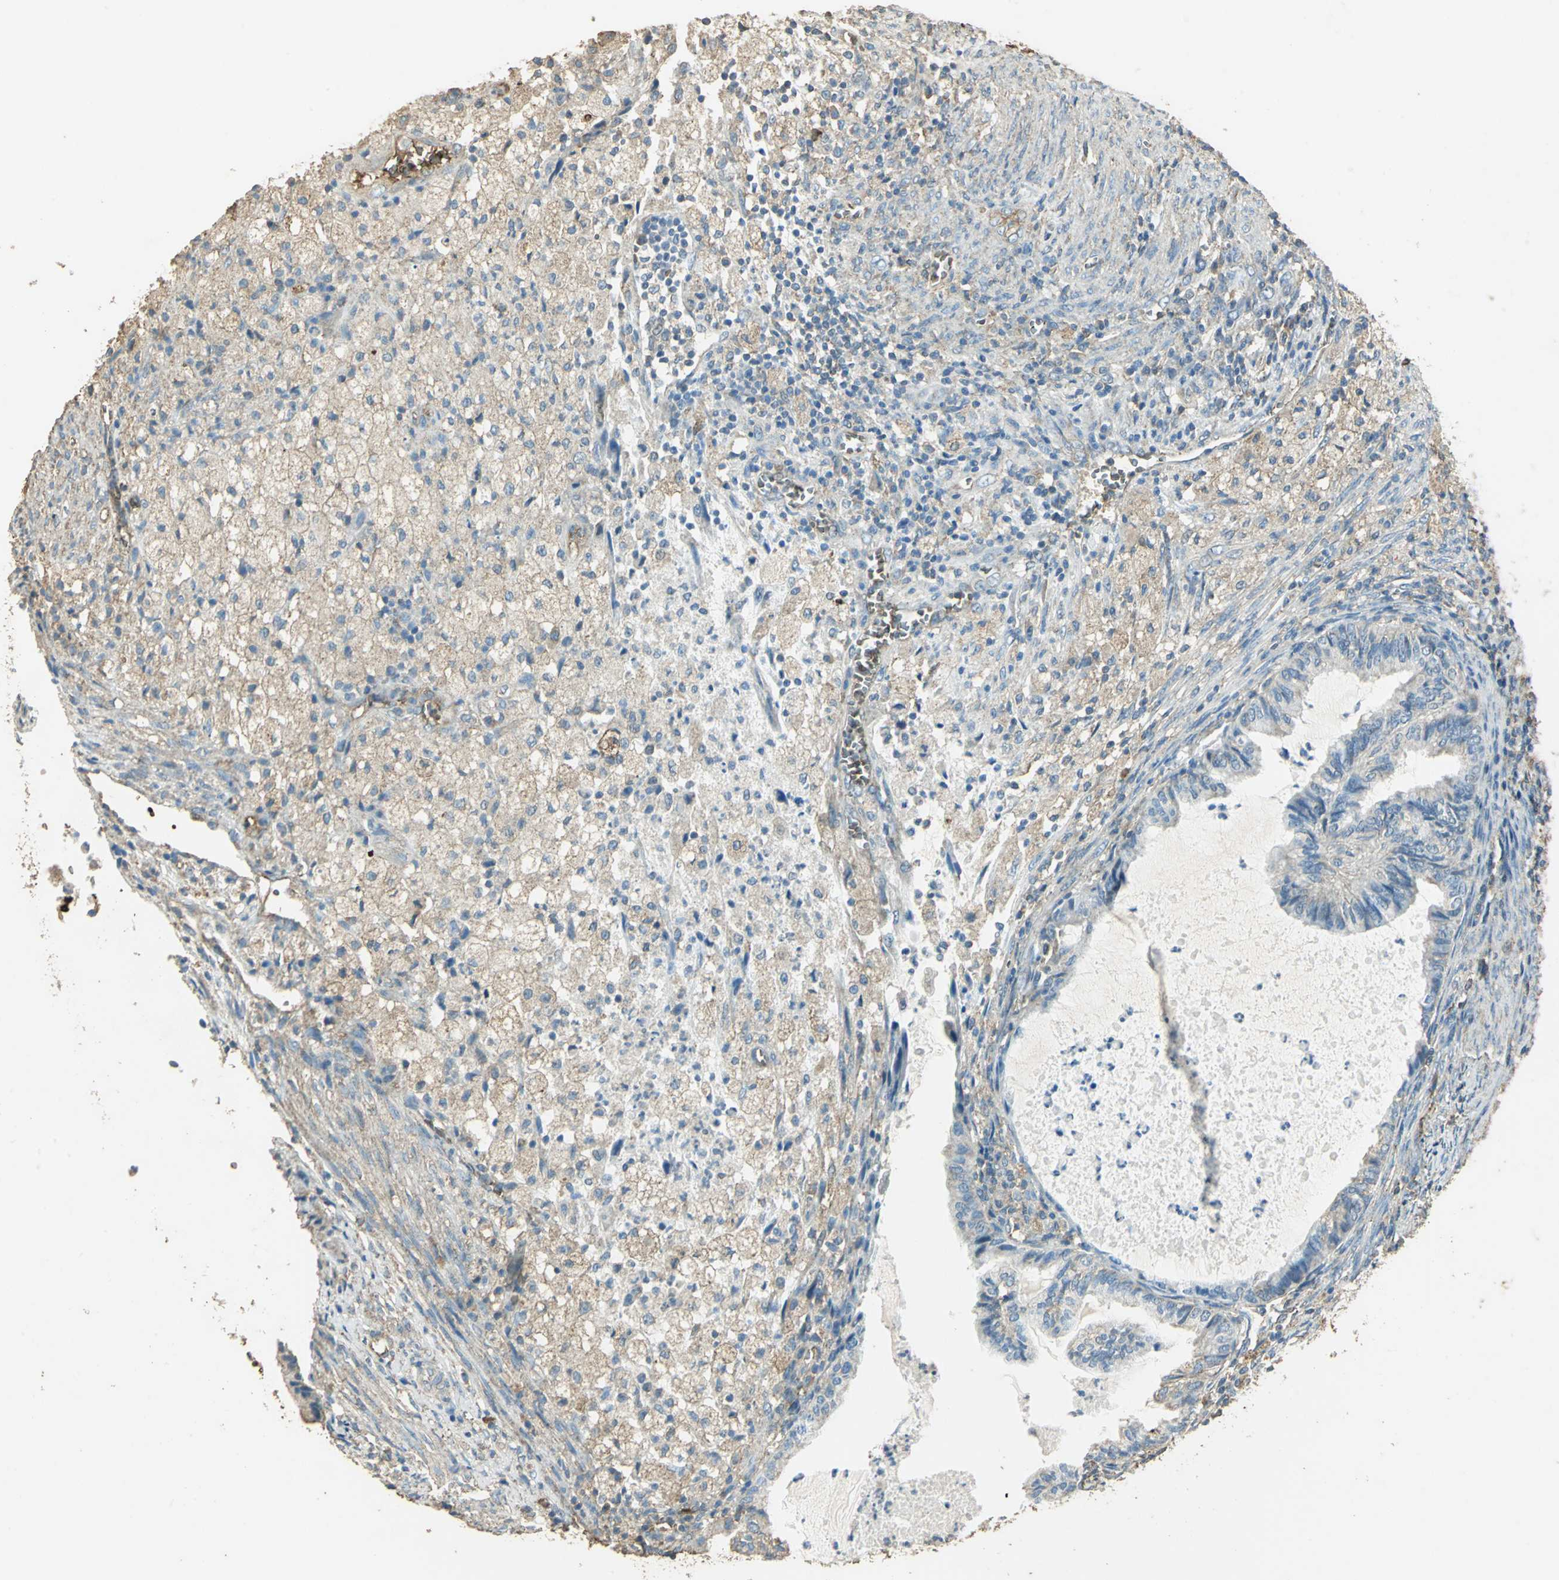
{"staining": {"intensity": "weak", "quantity": "25%-75%", "location": "cytoplasmic/membranous"}, "tissue": "cervical cancer", "cell_type": "Tumor cells", "image_type": "cancer", "snomed": [{"axis": "morphology", "description": "Normal tissue, NOS"}, {"axis": "morphology", "description": "Adenocarcinoma, NOS"}, {"axis": "topography", "description": "Cervix"}, {"axis": "topography", "description": "Endometrium"}], "caption": "Tumor cells demonstrate low levels of weak cytoplasmic/membranous positivity in approximately 25%-75% of cells in adenocarcinoma (cervical).", "gene": "TRAPPC2", "patient": {"sex": "female", "age": 86}}